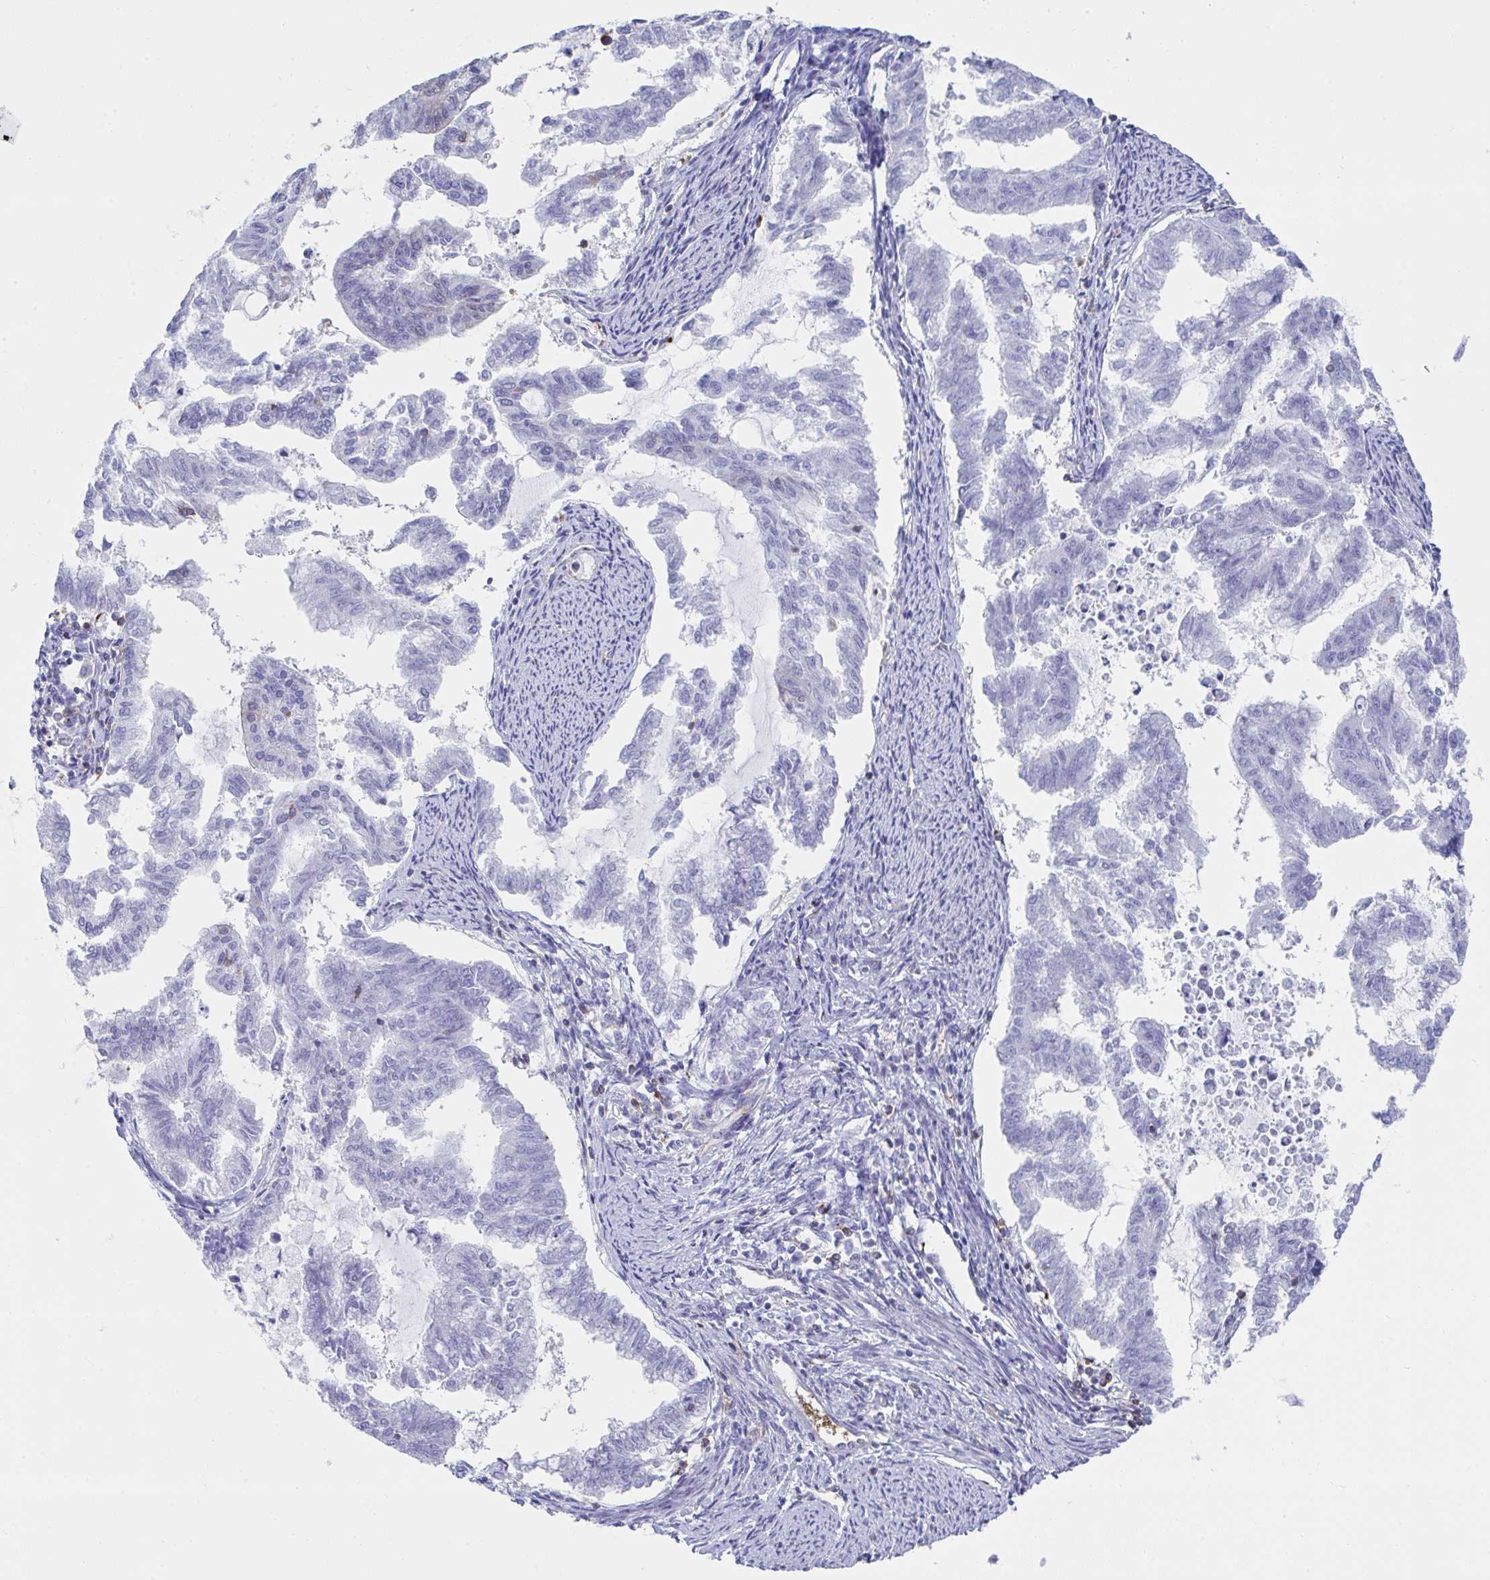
{"staining": {"intensity": "negative", "quantity": "none", "location": "none"}, "tissue": "endometrial cancer", "cell_type": "Tumor cells", "image_type": "cancer", "snomed": [{"axis": "morphology", "description": "Adenocarcinoma, NOS"}, {"axis": "topography", "description": "Endometrium"}], "caption": "A micrograph of endometrial cancer stained for a protein exhibits no brown staining in tumor cells.", "gene": "WNK1", "patient": {"sex": "female", "age": 79}}